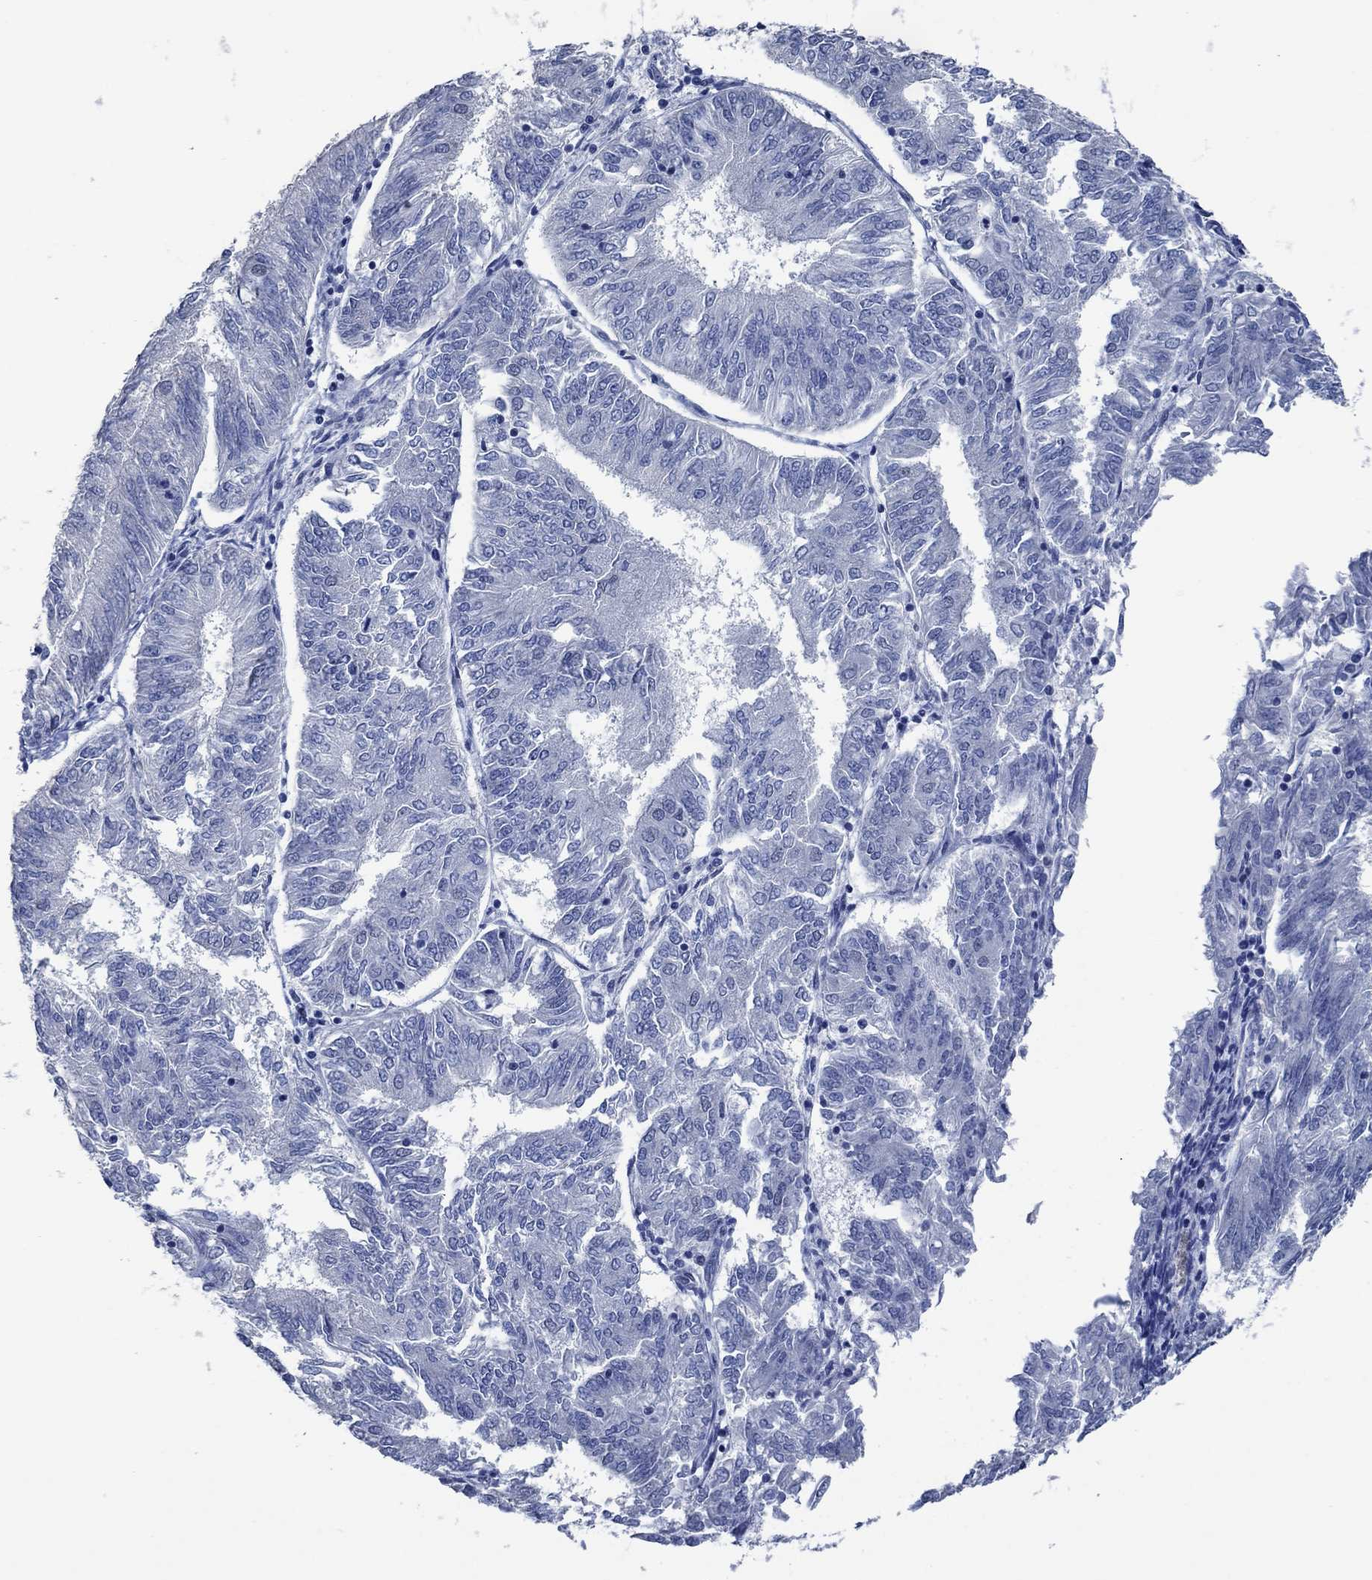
{"staining": {"intensity": "negative", "quantity": "none", "location": "none"}, "tissue": "endometrial cancer", "cell_type": "Tumor cells", "image_type": "cancer", "snomed": [{"axis": "morphology", "description": "Adenocarcinoma, NOS"}, {"axis": "topography", "description": "Endometrium"}], "caption": "Tumor cells show no significant positivity in endometrial cancer.", "gene": "OBSCN", "patient": {"sex": "female", "age": 58}}